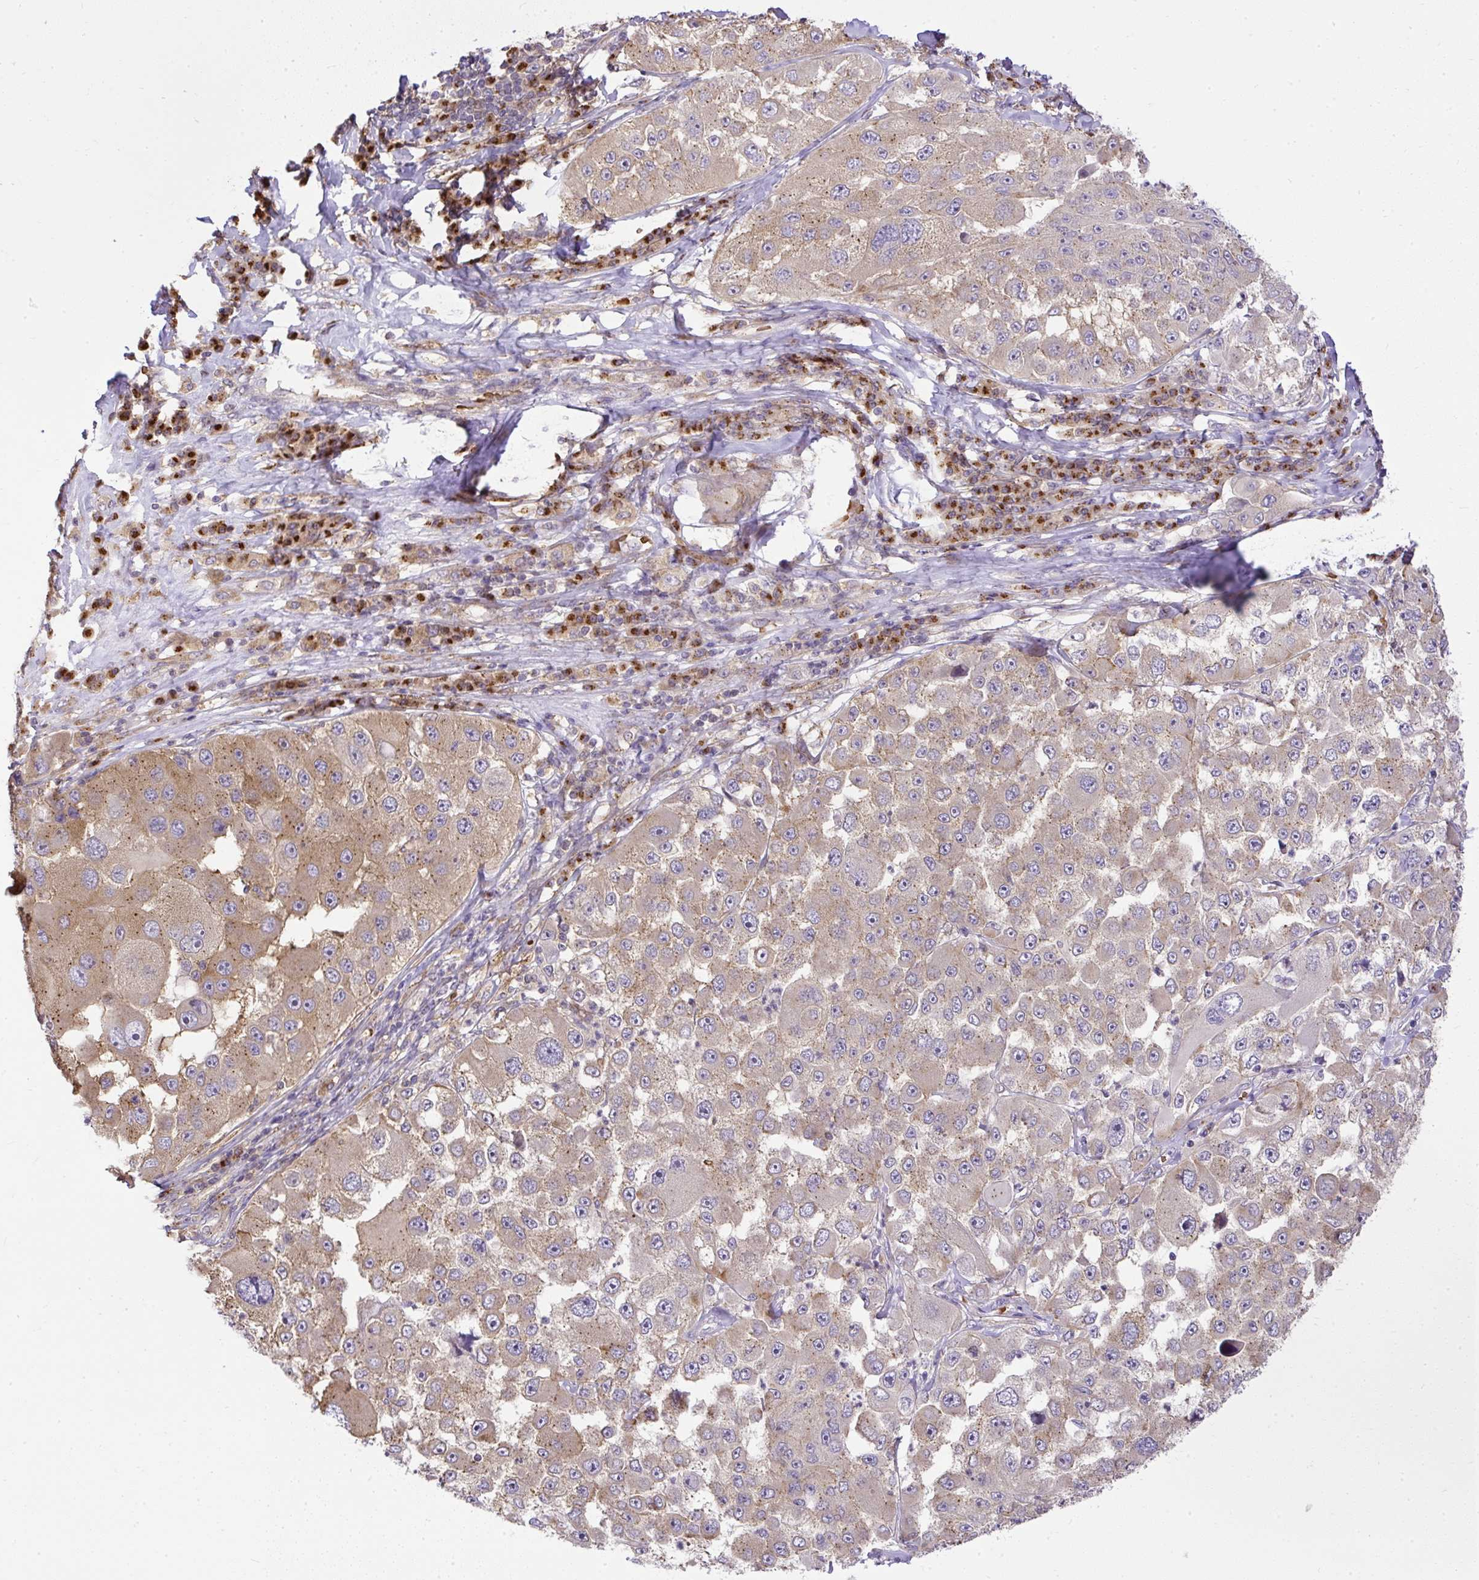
{"staining": {"intensity": "moderate", "quantity": ">75%", "location": "cytoplasmic/membranous"}, "tissue": "melanoma", "cell_type": "Tumor cells", "image_type": "cancer", "snomed": [{"axis": "morphology", "description": "Malignant melanoma, Metastatic site"}, {"axis": "topography", "description": "Lymph node"}], "caption": "Protein staining of melanoma tissue displays moderate cytoplasmic/membranous expression in about >75% of tumor cells.", "gene": "SMC4", "patient": {"sex": "male", "age": 62}}